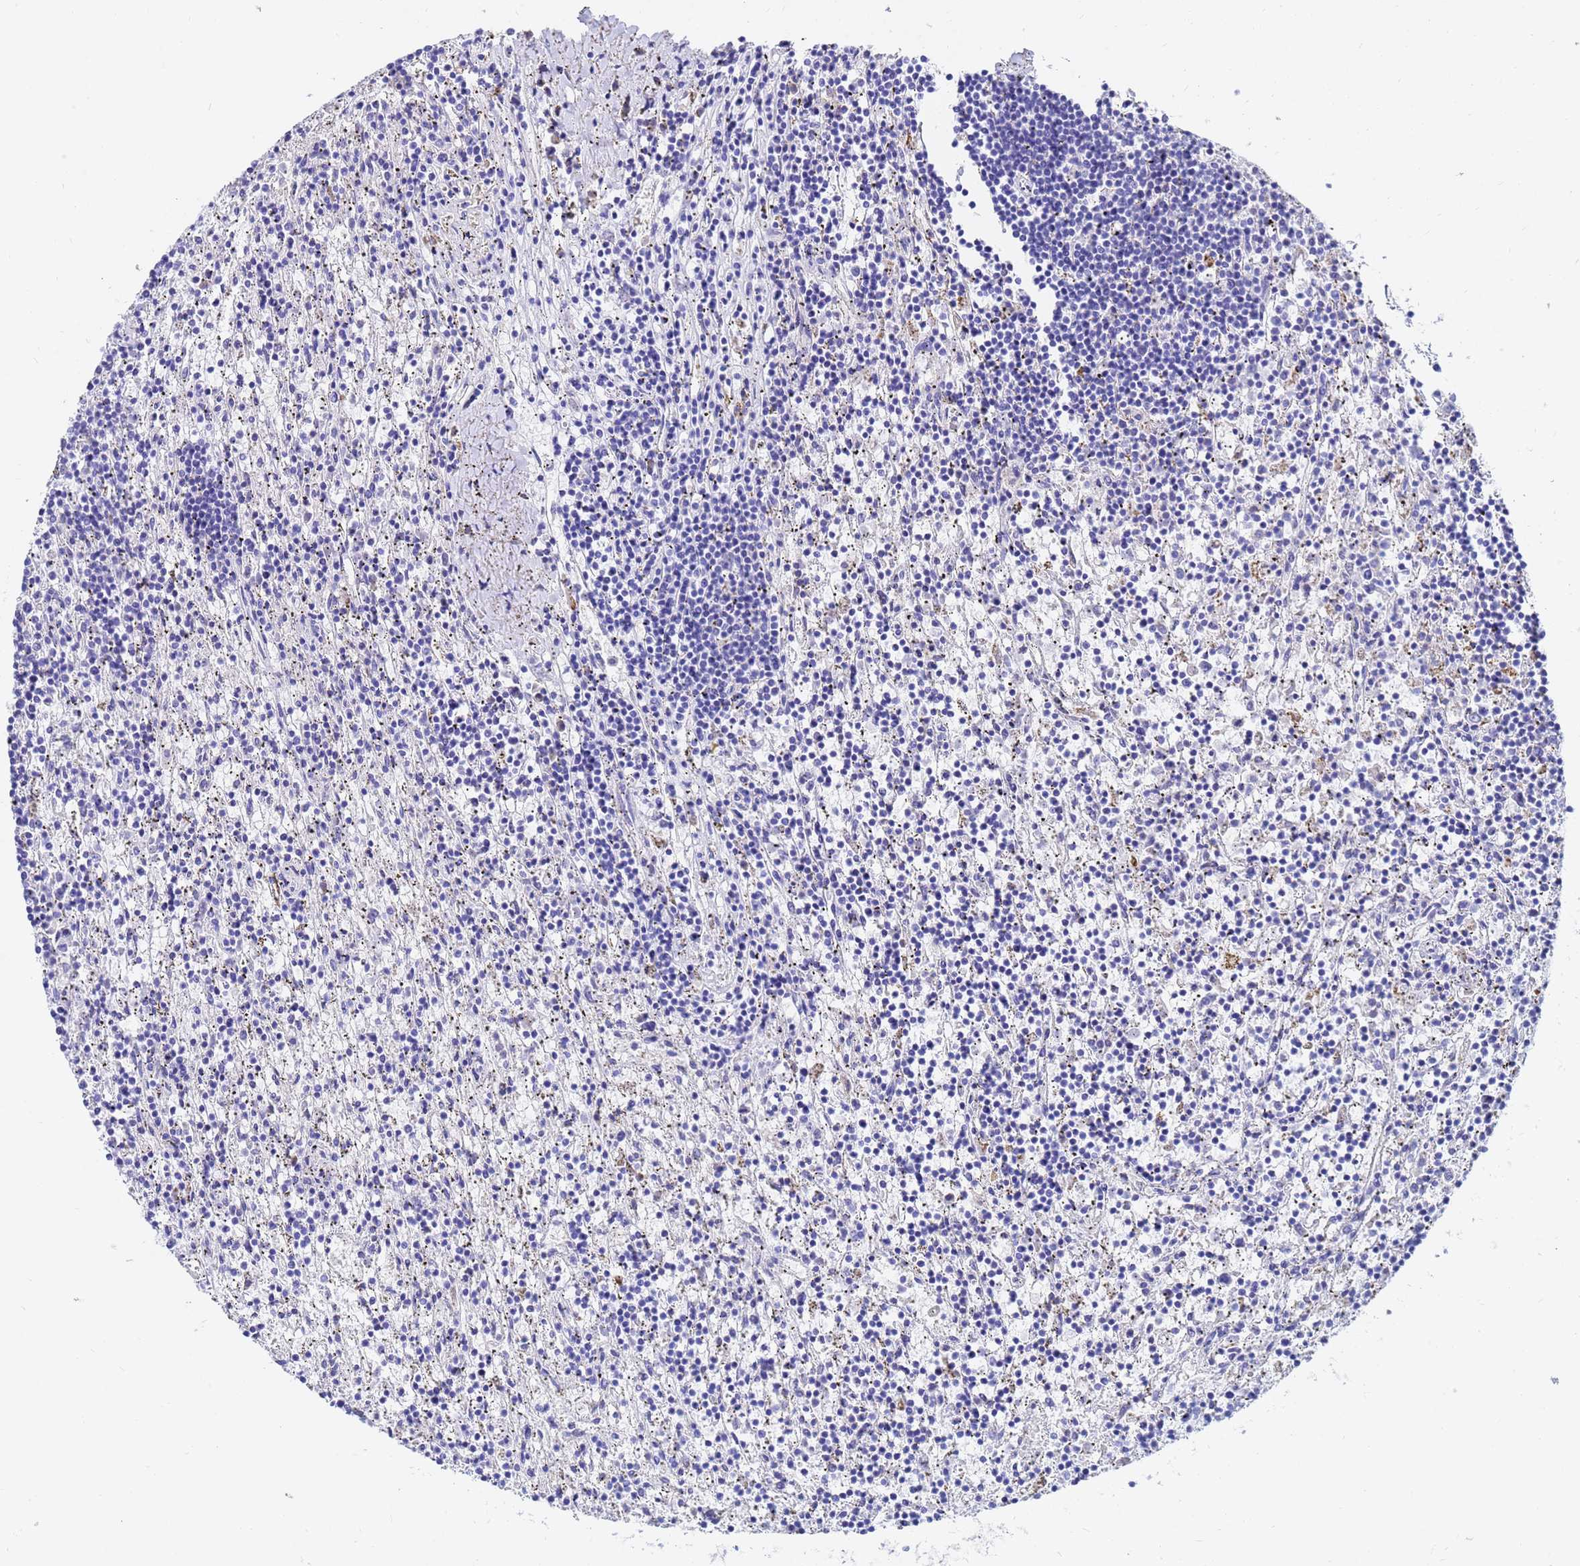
{"staining": {"intensity": "negative", "quantity": "none", "location": "none"}, "tissue": "lymphoma", "cell_type": "Tumor cells", "image_type": "cancer", "snomed": [{"axis": "morphology", "description": "Malignant lymphoma, non-Hodgkin's type, Low grade"}, {"axis": "topography", "description": "Spleen"}], "caption": "Protein analysis of lymphoma displays no significant expression in tumor cells.", "gene": "C2orf72", "patient": {"sex": "male", "age": 76}}